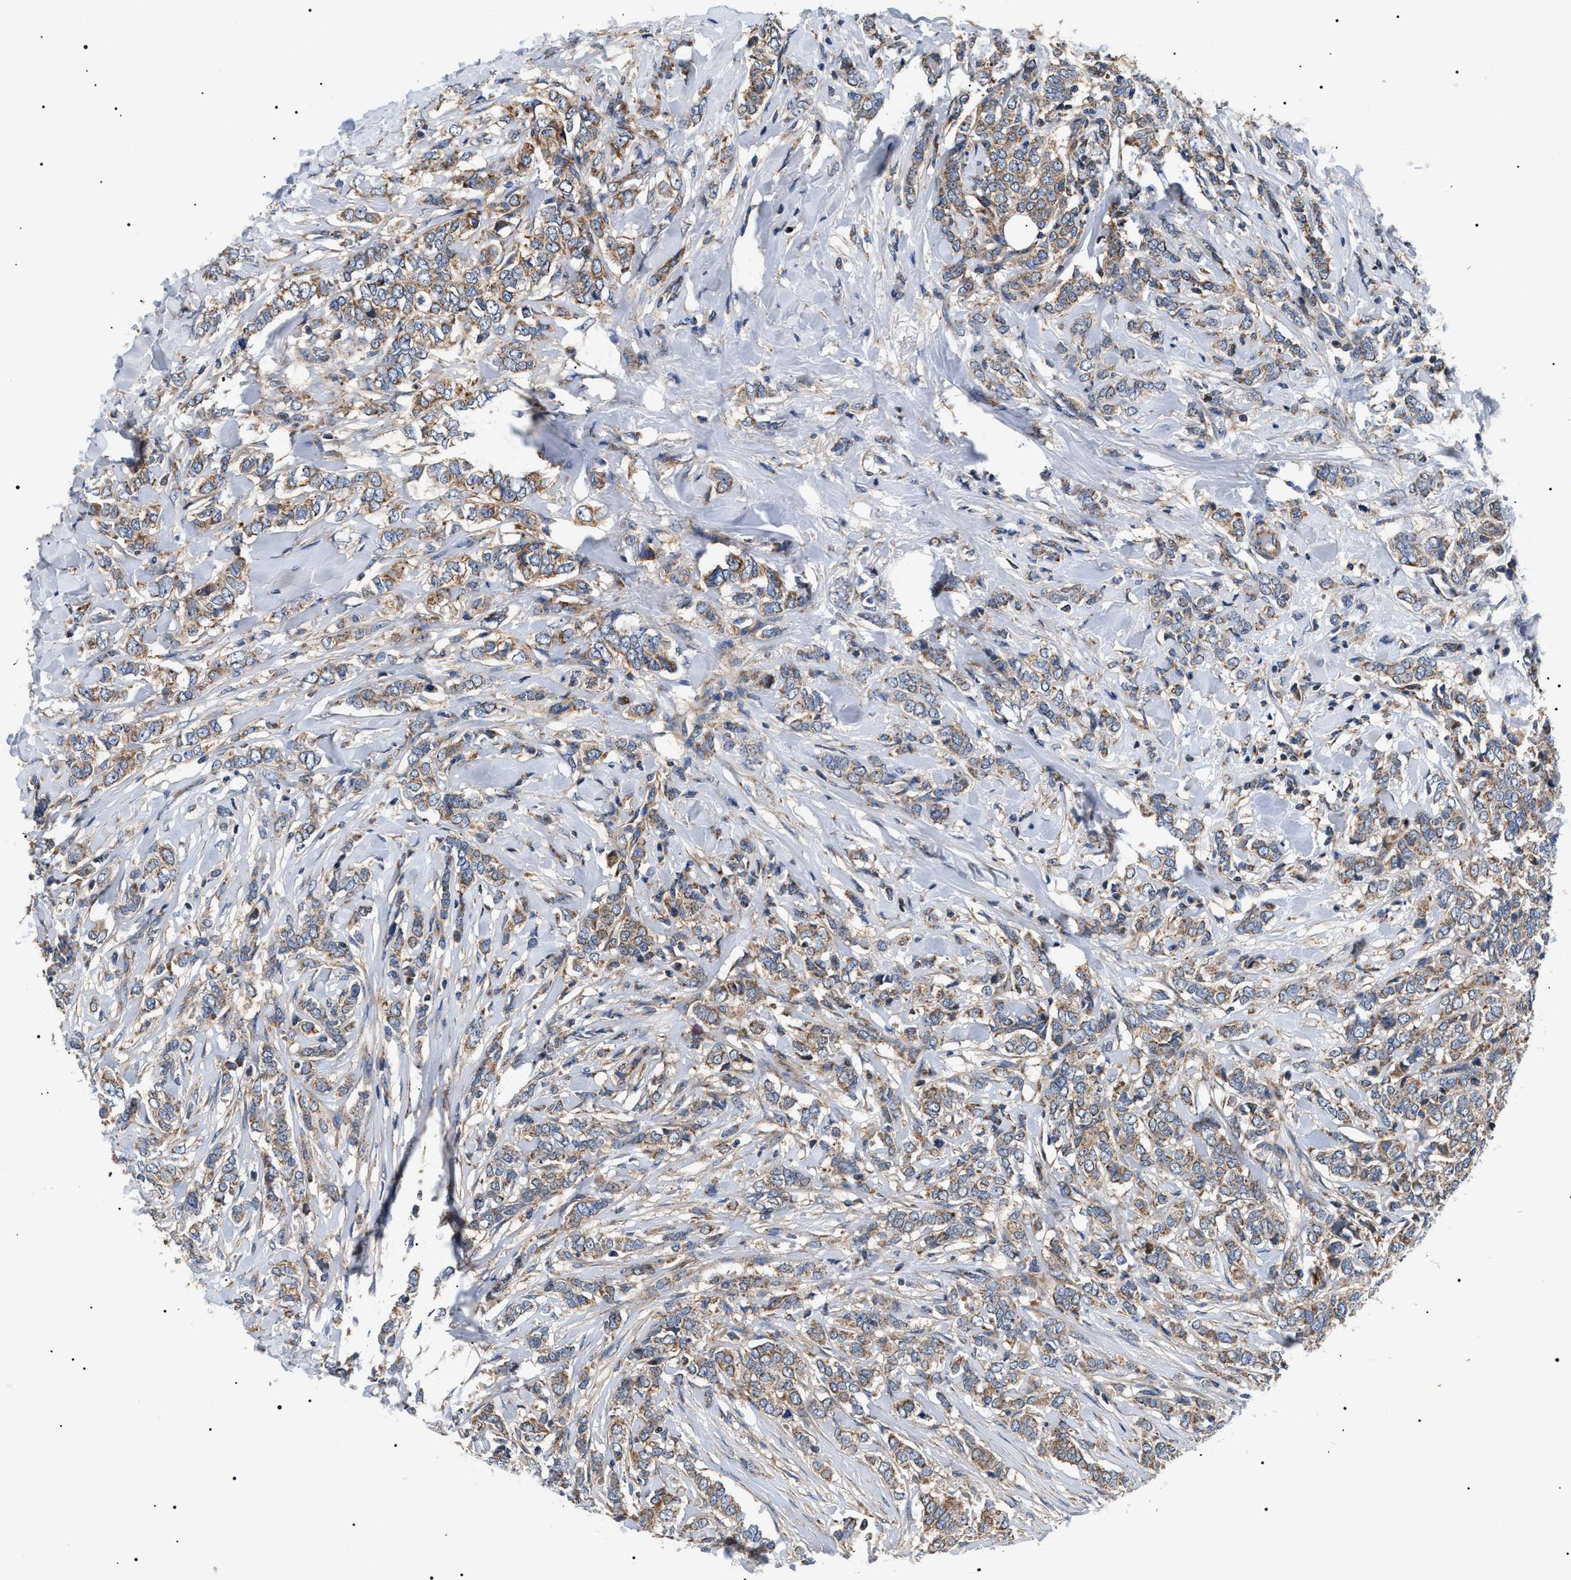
{"staining": {"intensity": "moderate", "quantity": ">75%", "location": "cytoplasmic/membranous"}, "tissue": "breast cancer", "cell_type": "Tumor cells", "image_type": "cancer", "snomed": [{"axis": "morphology", "description": "Lobular carcinoma"}, {"axis": "topography", "description": "Skin"}, {"axis": "topography", "description": "Breast"}], "caption": "This is an image of immunohistochemistry (IHC) staining of breast cancer (lobular carcinoma), which shows moderate positivity in the cytoplasmic/membranous of tumor cells.", "gene": "OXSM", "patient": {"sex": "female", "age": 46}}